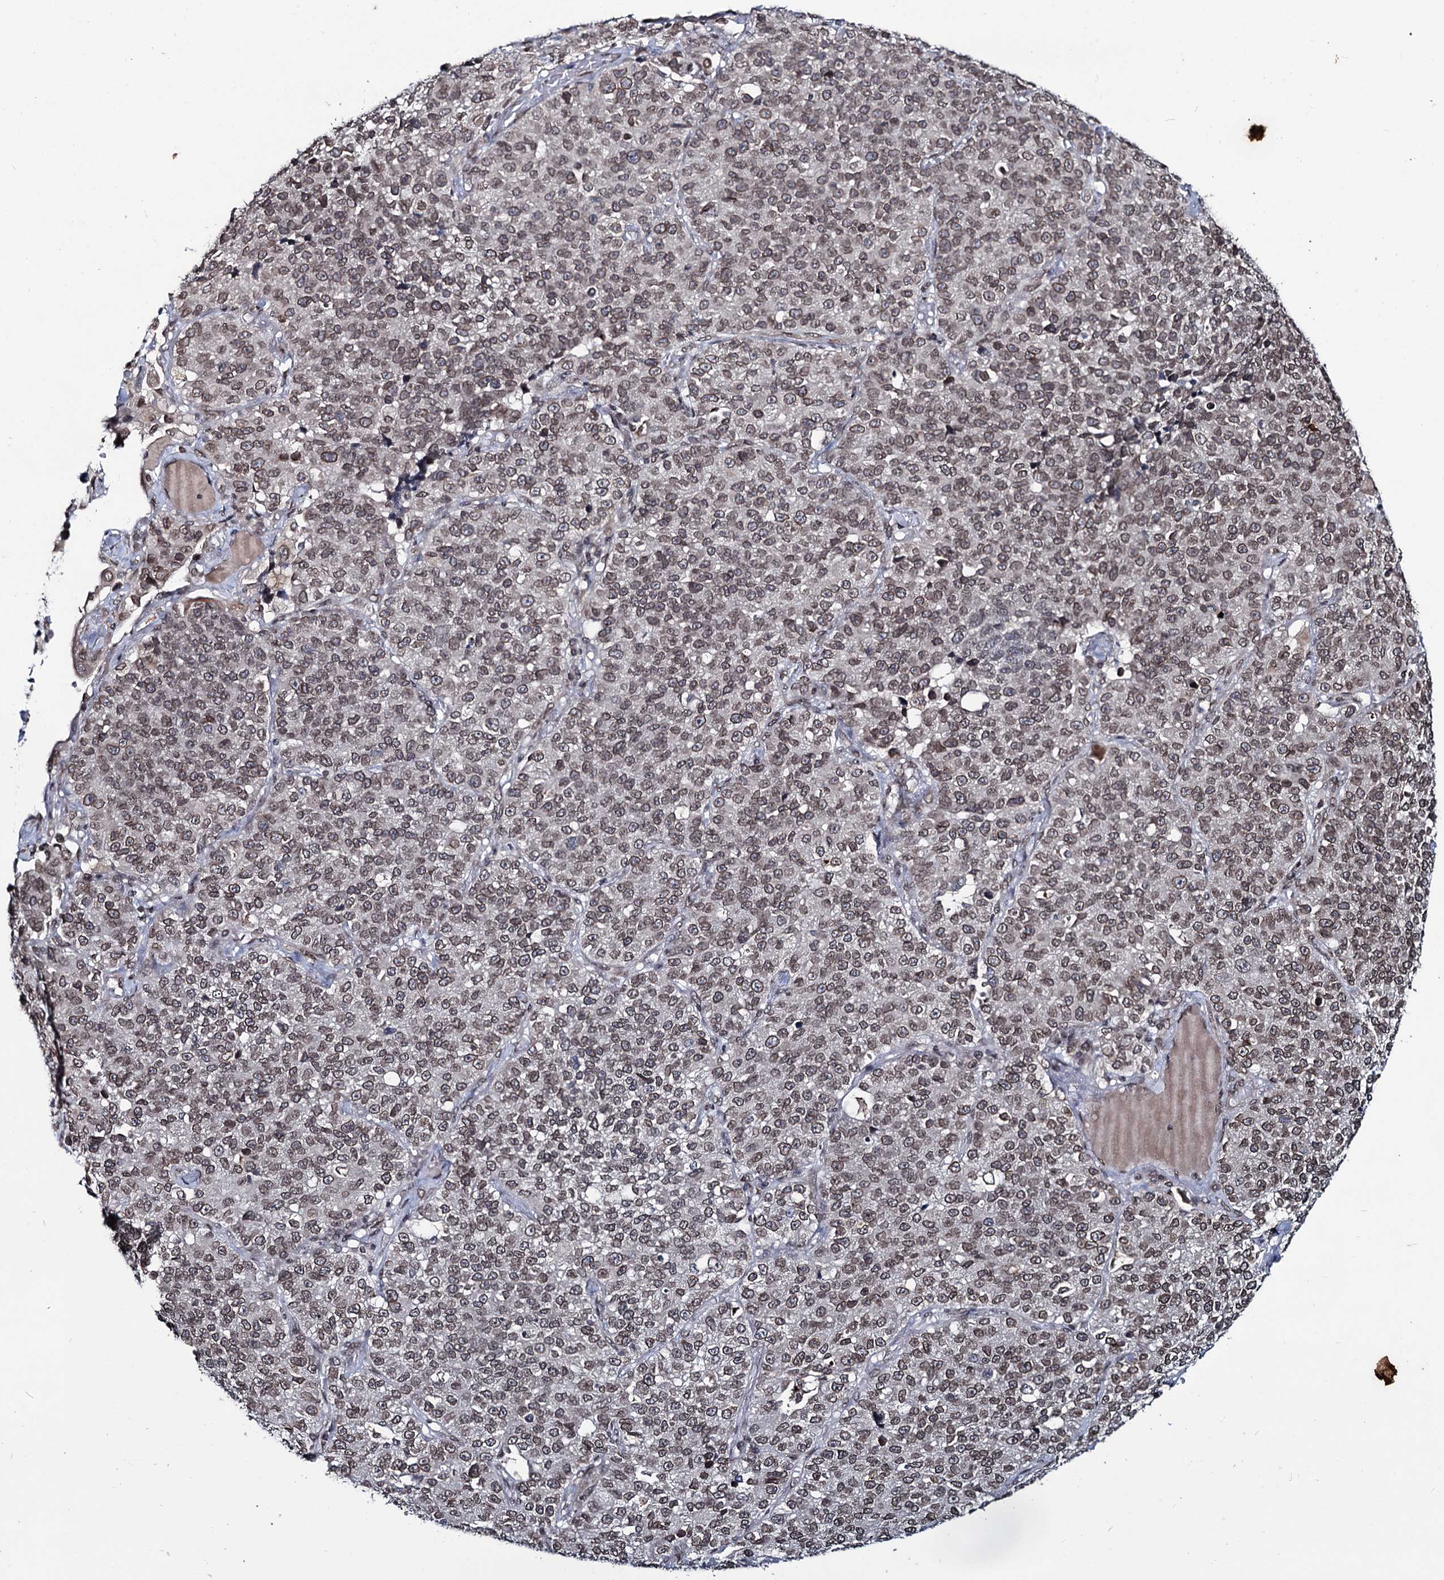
{"staining": {"intensity": "moderate", "quantity": ">75%", "location": "cytoplasmic/membranous,nuclear"}, "tissue": "lung cancer", "cell_type": "Tumor cells", "image_type": "cancer", "snomed": [{"axis": "morphology", "description": "Adenocarcinoma, NOS"}, {"axis": "topography", "description": "Lung"}], "caption": "Lung cancer tissue shows moderate cytoplasmic/membranous and nuclear staining in approximately >75% of tumor cells", "gene": "RNF6", "patient": {"sex": "male", "age": 49}}